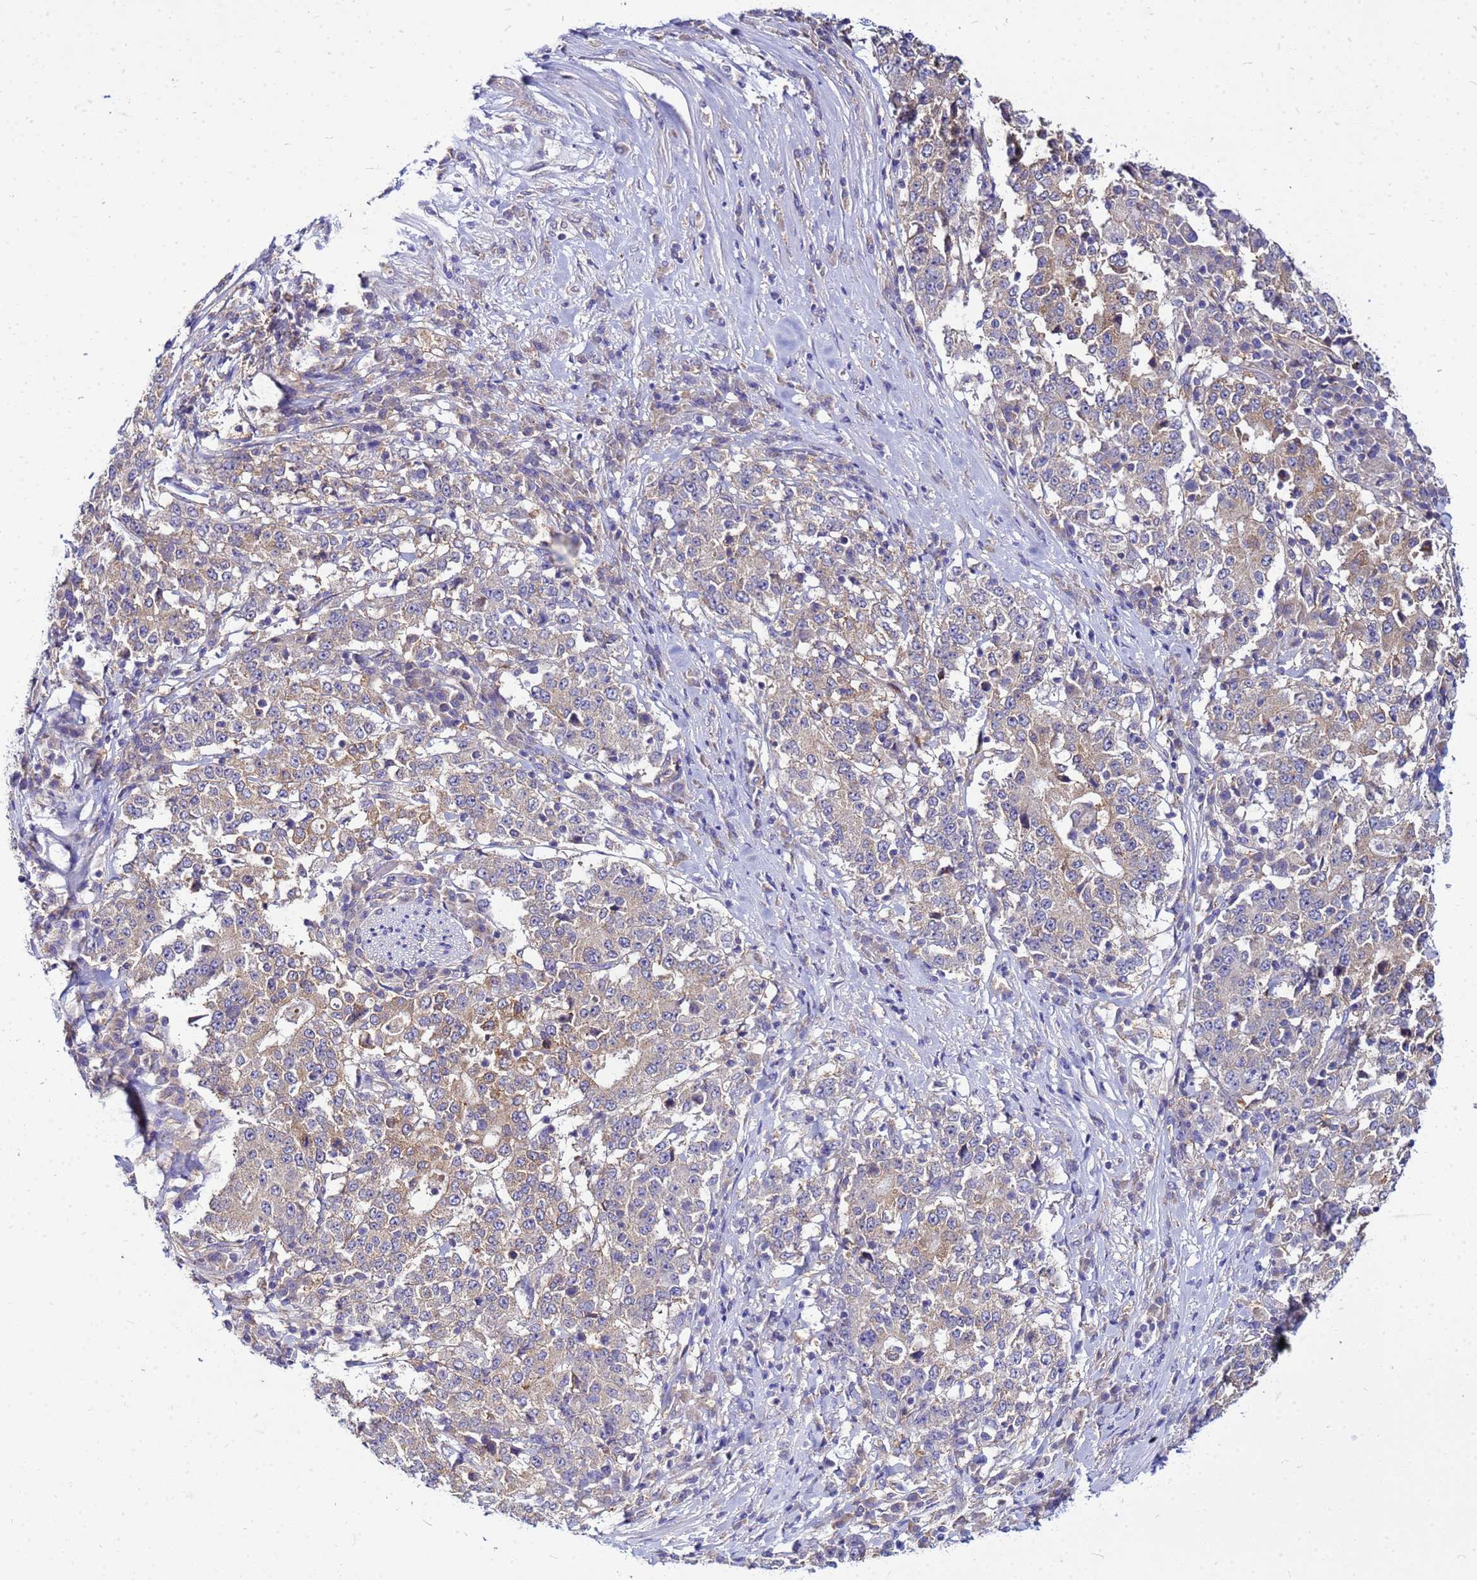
{"staining": {"intensity": "weak", "quantity": "25%-75%", "location": "cytoplasmic/membranous"}, "tissue": "stomach cancer", "cell_type": "Tumor cells", "image_type": "cancer", "snomed": [{"axis": "morphology", "description": "Adenocarcinoma, NOS"}, {"axis": "topography", "description": "Stomach"}], "caption": "Protein expression analysis of human stomach cancer (adenocarcinoma) reveals weak cytoplasmic/membranous staining in about 25%-75% of tumor cells.", "gene": "PKD1", "patient": {"sex": "male", "age": 59}}